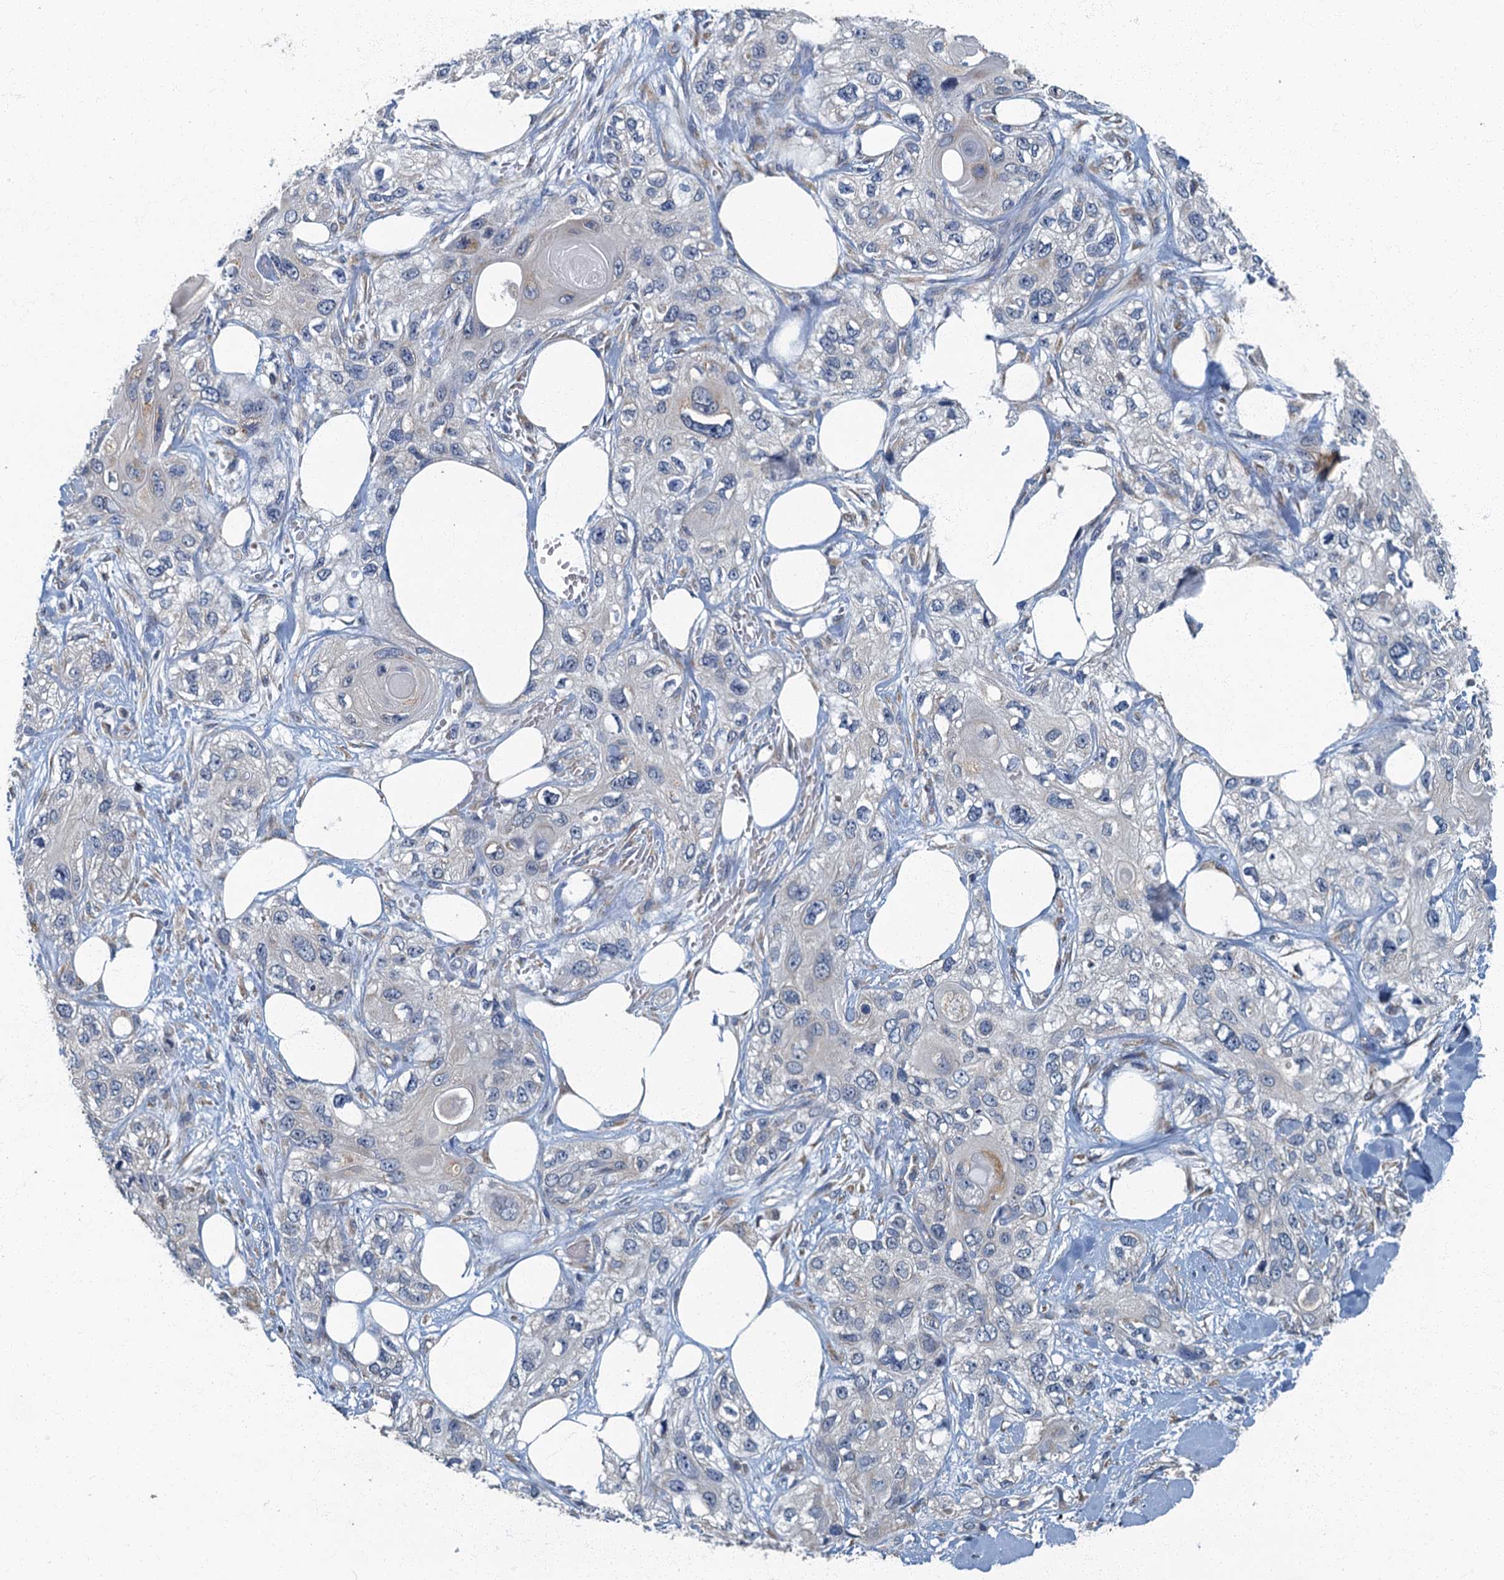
{"staining": {"intensity": "negative", "quantity": "none", "location": "none"}, "tissue": "skin cancer", "cell_type": "Tumor cells", "image_type": "cancer", "snomed": [{"axis": "morphology", "description": "Normal tissue, NOS"}, {"axis": "morphology", "description": "Squamous cell carcinoma, NOS"}, {"axis": "topography", "description": "Skin"}], "caption": "This is an immunohistochemistry (IHC) micrograph of human squamous cell carcinoma (skin). There is no positivity in tumor cells.", "gene": "DDX49", "patient": {"sex": "male", "age": 72}}